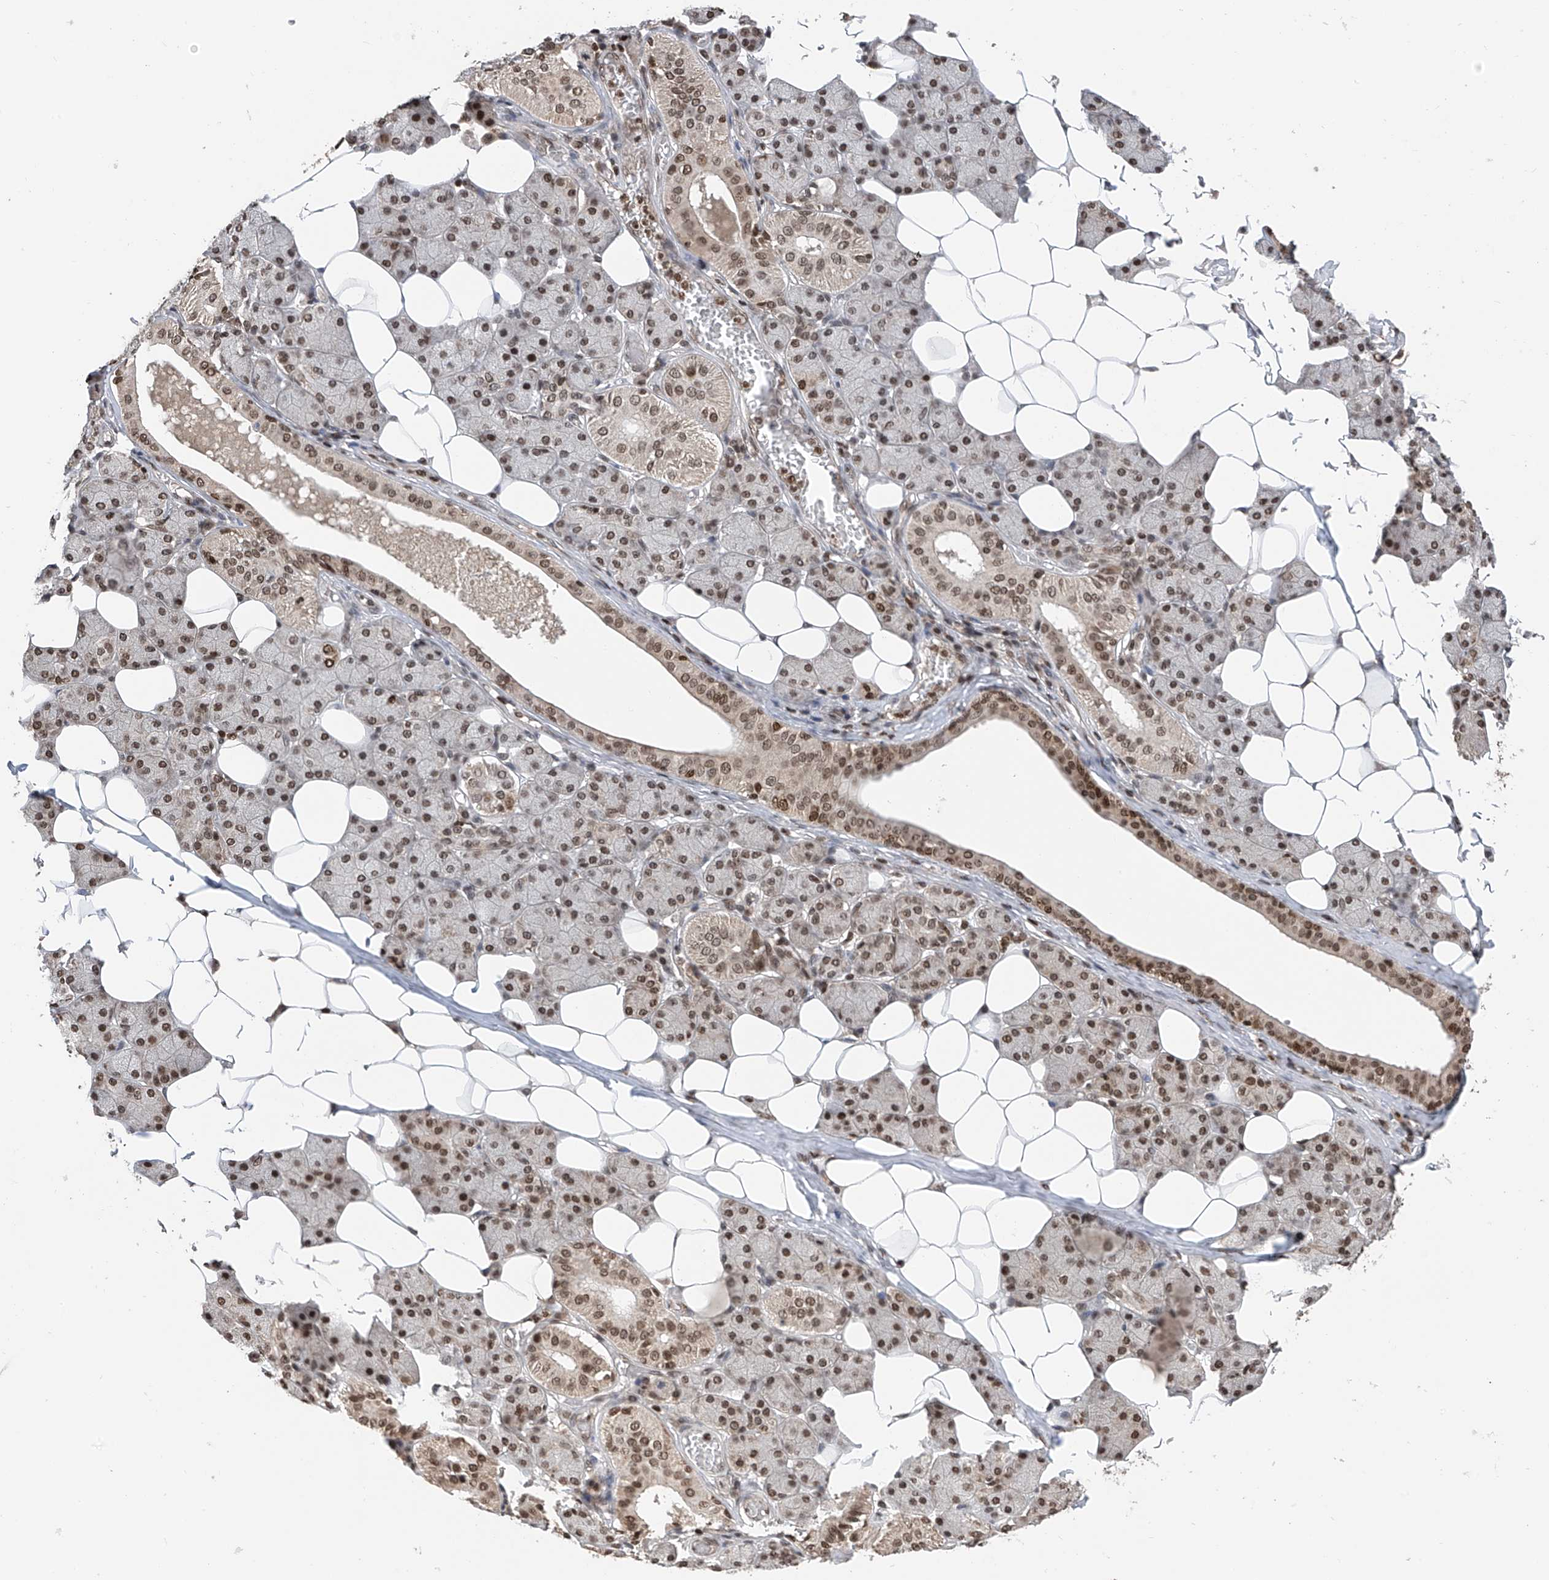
{"staining": {"intensity": "strong", "quantity": ">75%", "location": "nuclear"}, "tissue": "salivary gland", "cell_type": "Glandular cells", "image_type": "normal", "snomed": [{"axis": "morphology", "description": "Normal tissue, NOS"}, {"axis": "topography", "description": "Salivary gland"}], "caption": "Immunohistochemical staining of benign salivary gland exhibits >75% levels of strong nuclear protein expression in approximately >75% of glandular cells.", "gene": "DNAJC9", "patient": {"sex": "female", "age": 33}}